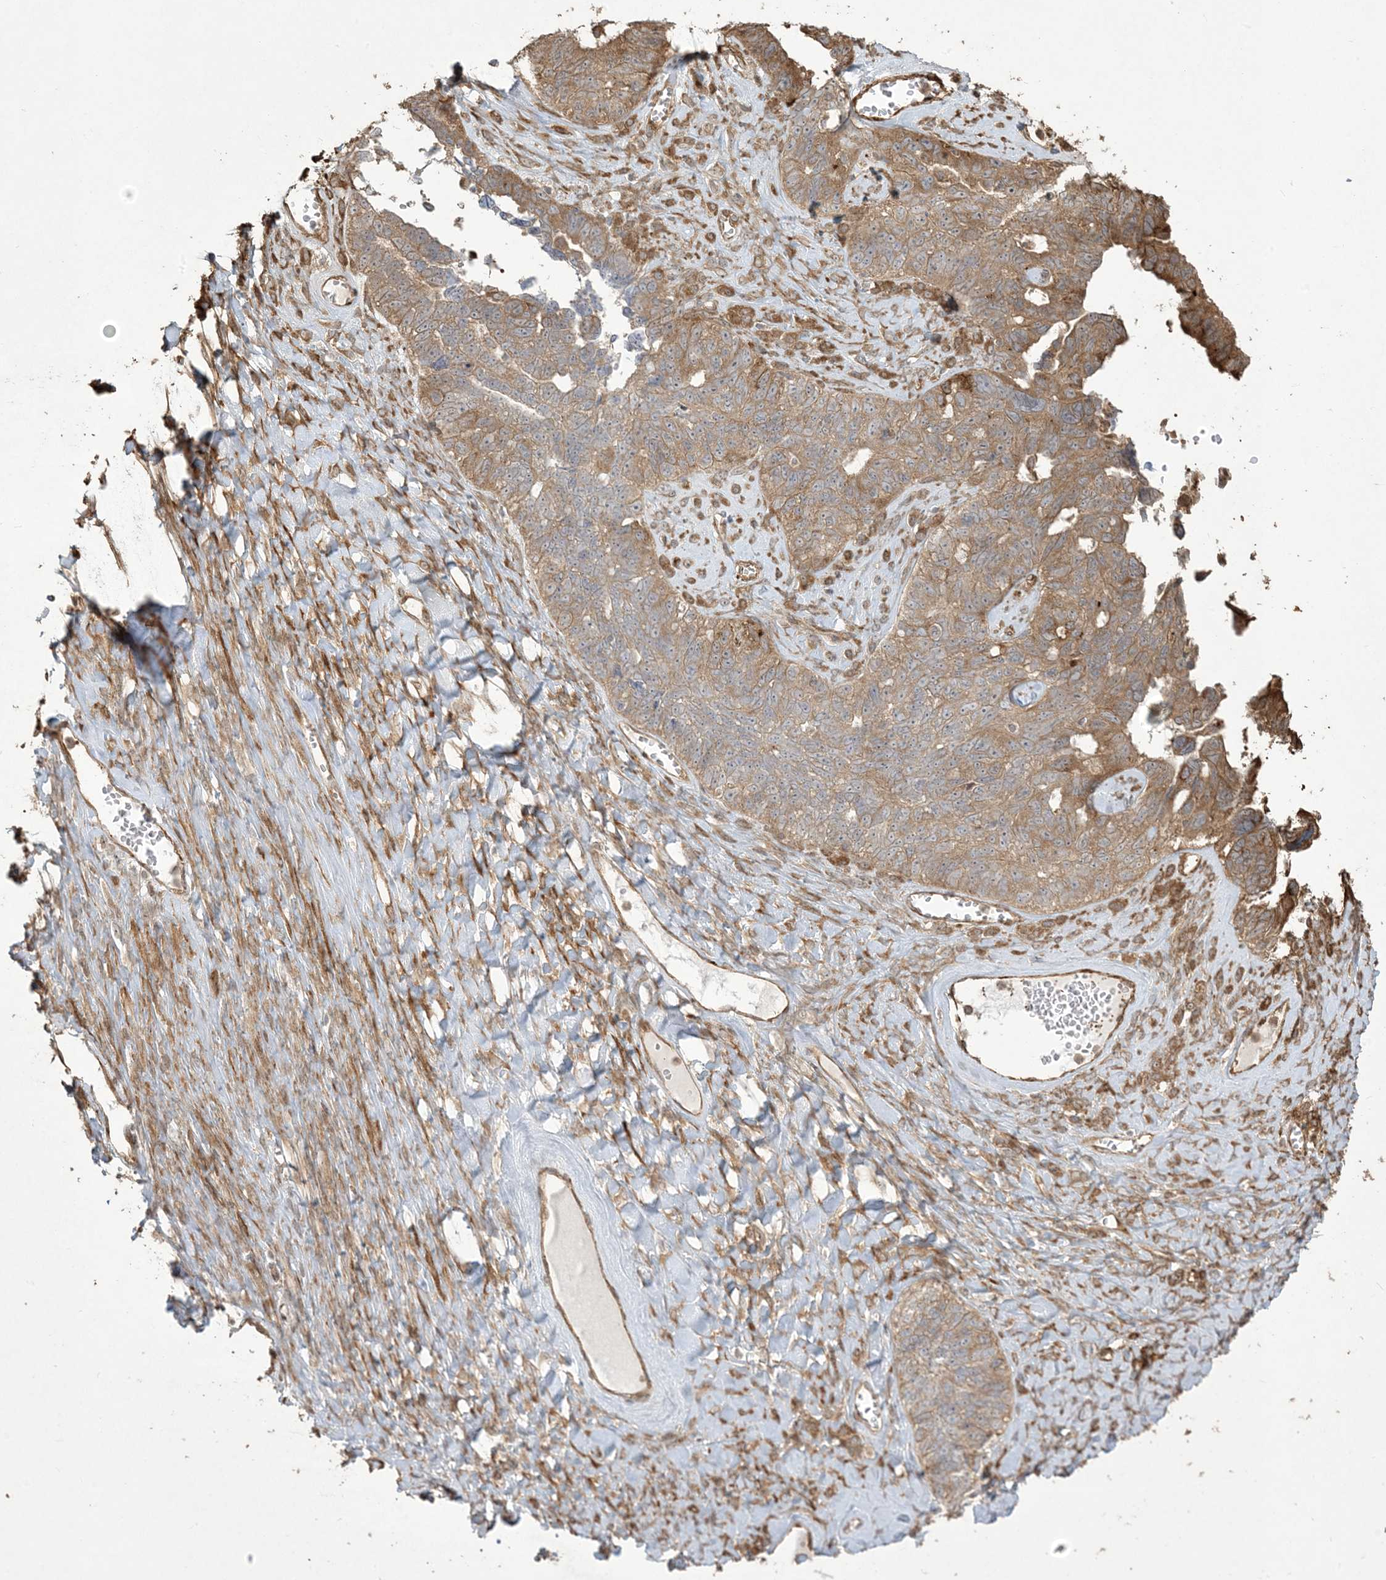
{"staining": {"intensity": "moderate", "quantity": ">75%", "location": "cytoplasmic/membranous"}, "tissue": "ovarian cancer", "cell_type": "Tumor cells", "image_type": "cancer", "snomed": [{"axis": "morphology", "description": "Cystadenocarcinoma, serous, NOS"}, {"axis": "topography", "description": "Ovary"}], "caption": "The image displays a brown stain indicating the presence of a protein in the cytoplasmic/membranous of tumor cells in ovarian cancer. The protein of interest is shown in brown color, while the nuclei are stained blue.", "gene": "KLHL18", "patient": {"sex": "female", "age": 79}}